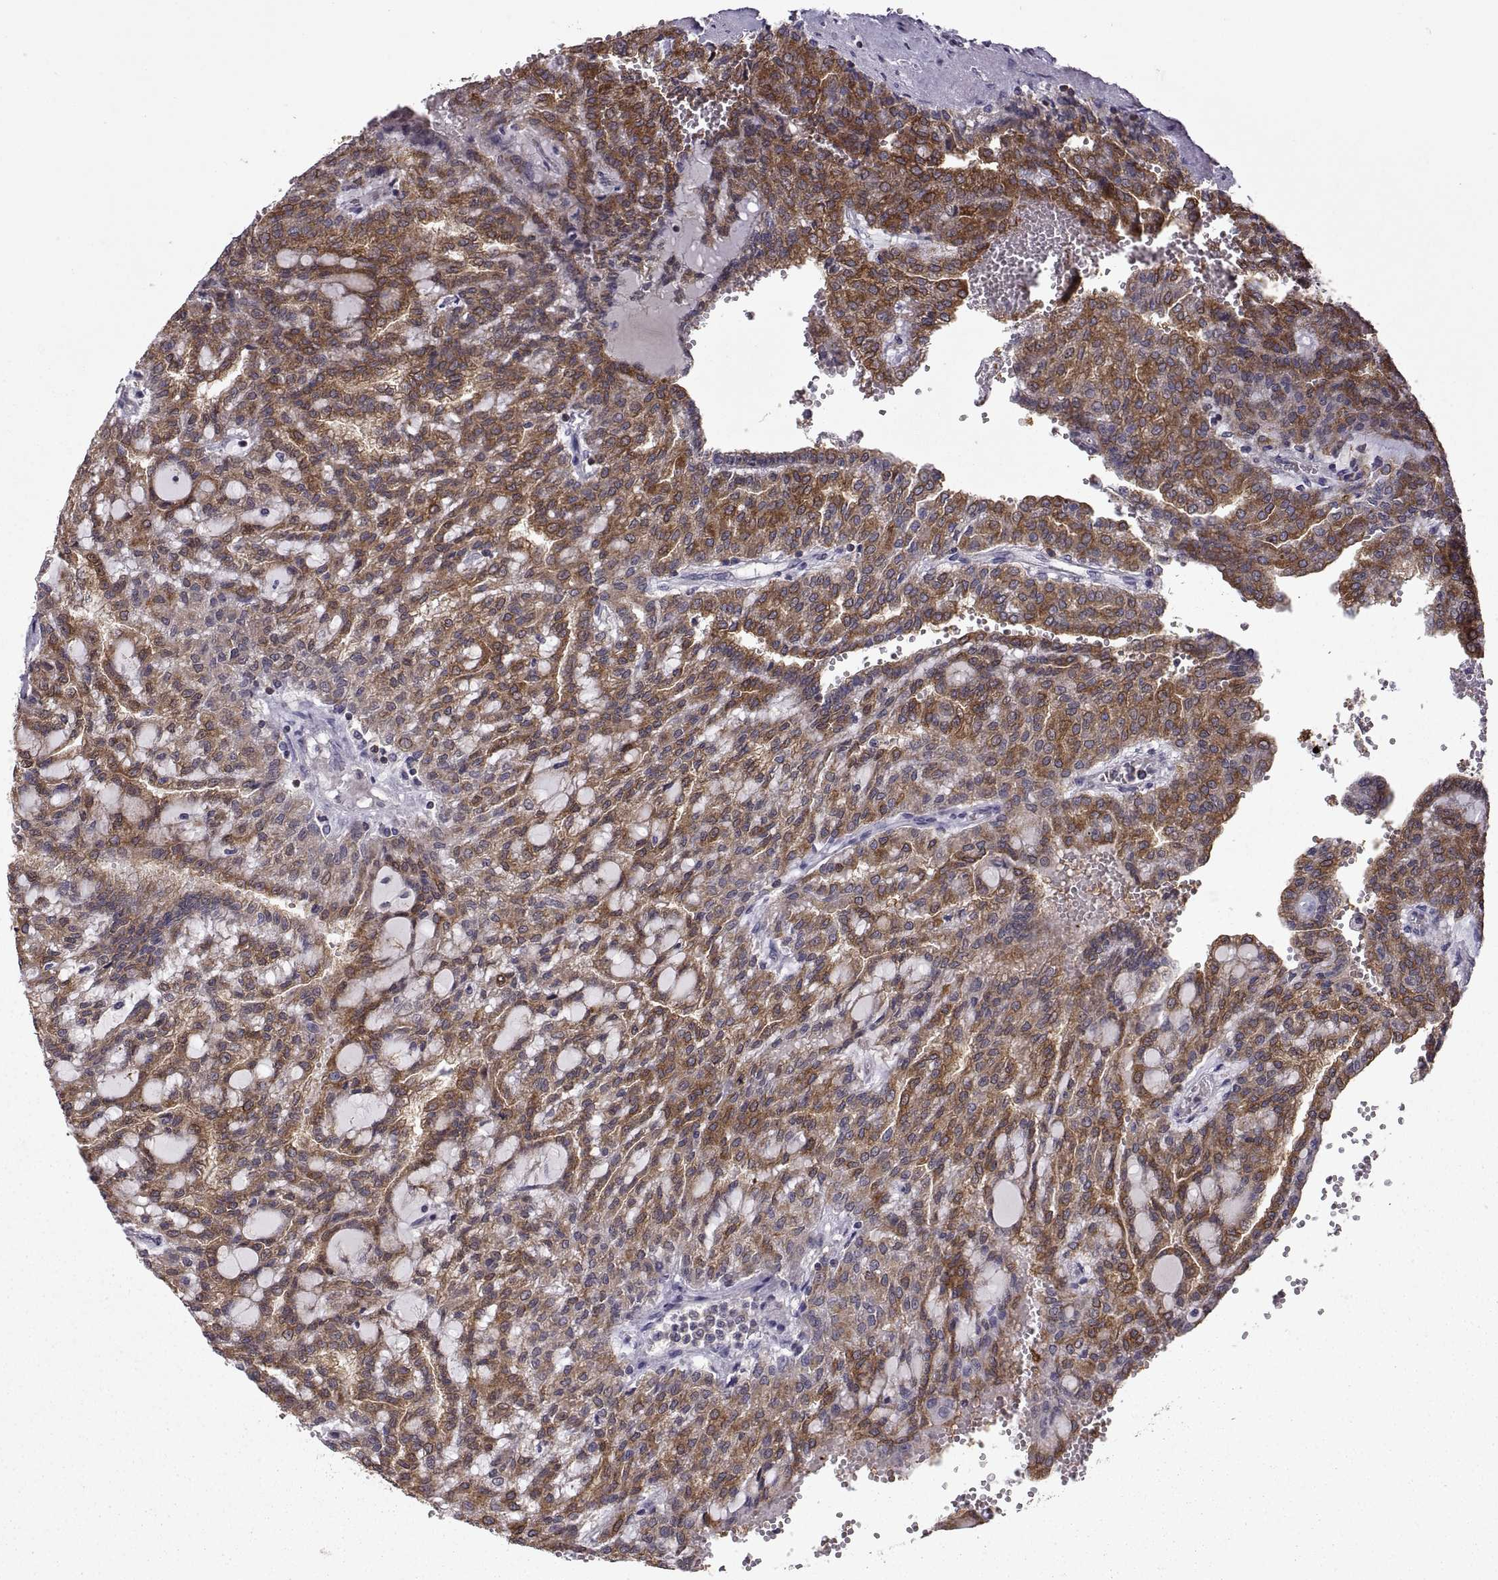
{"staining": {"intensity": "moderate", "quantity": "25%-75%", "location": "cytoplasmic/membranous"}, "tissue": "renal cancer", "cell_type": "Tumor cells", "image_type": "cancer", "snomed": [{"axis": "morphology", "description": "Adenocarcinoma, NOS"}, {"axis": "topography", "description": "Kidney"}], "caption": "The immunohistochemical stain shows moderate cytoplasmic/membranous positivity in tumor cells of renal adenocarcinoma tissue.", "gene": "EZR", "patient": {"sex": "male", "age": 63}}